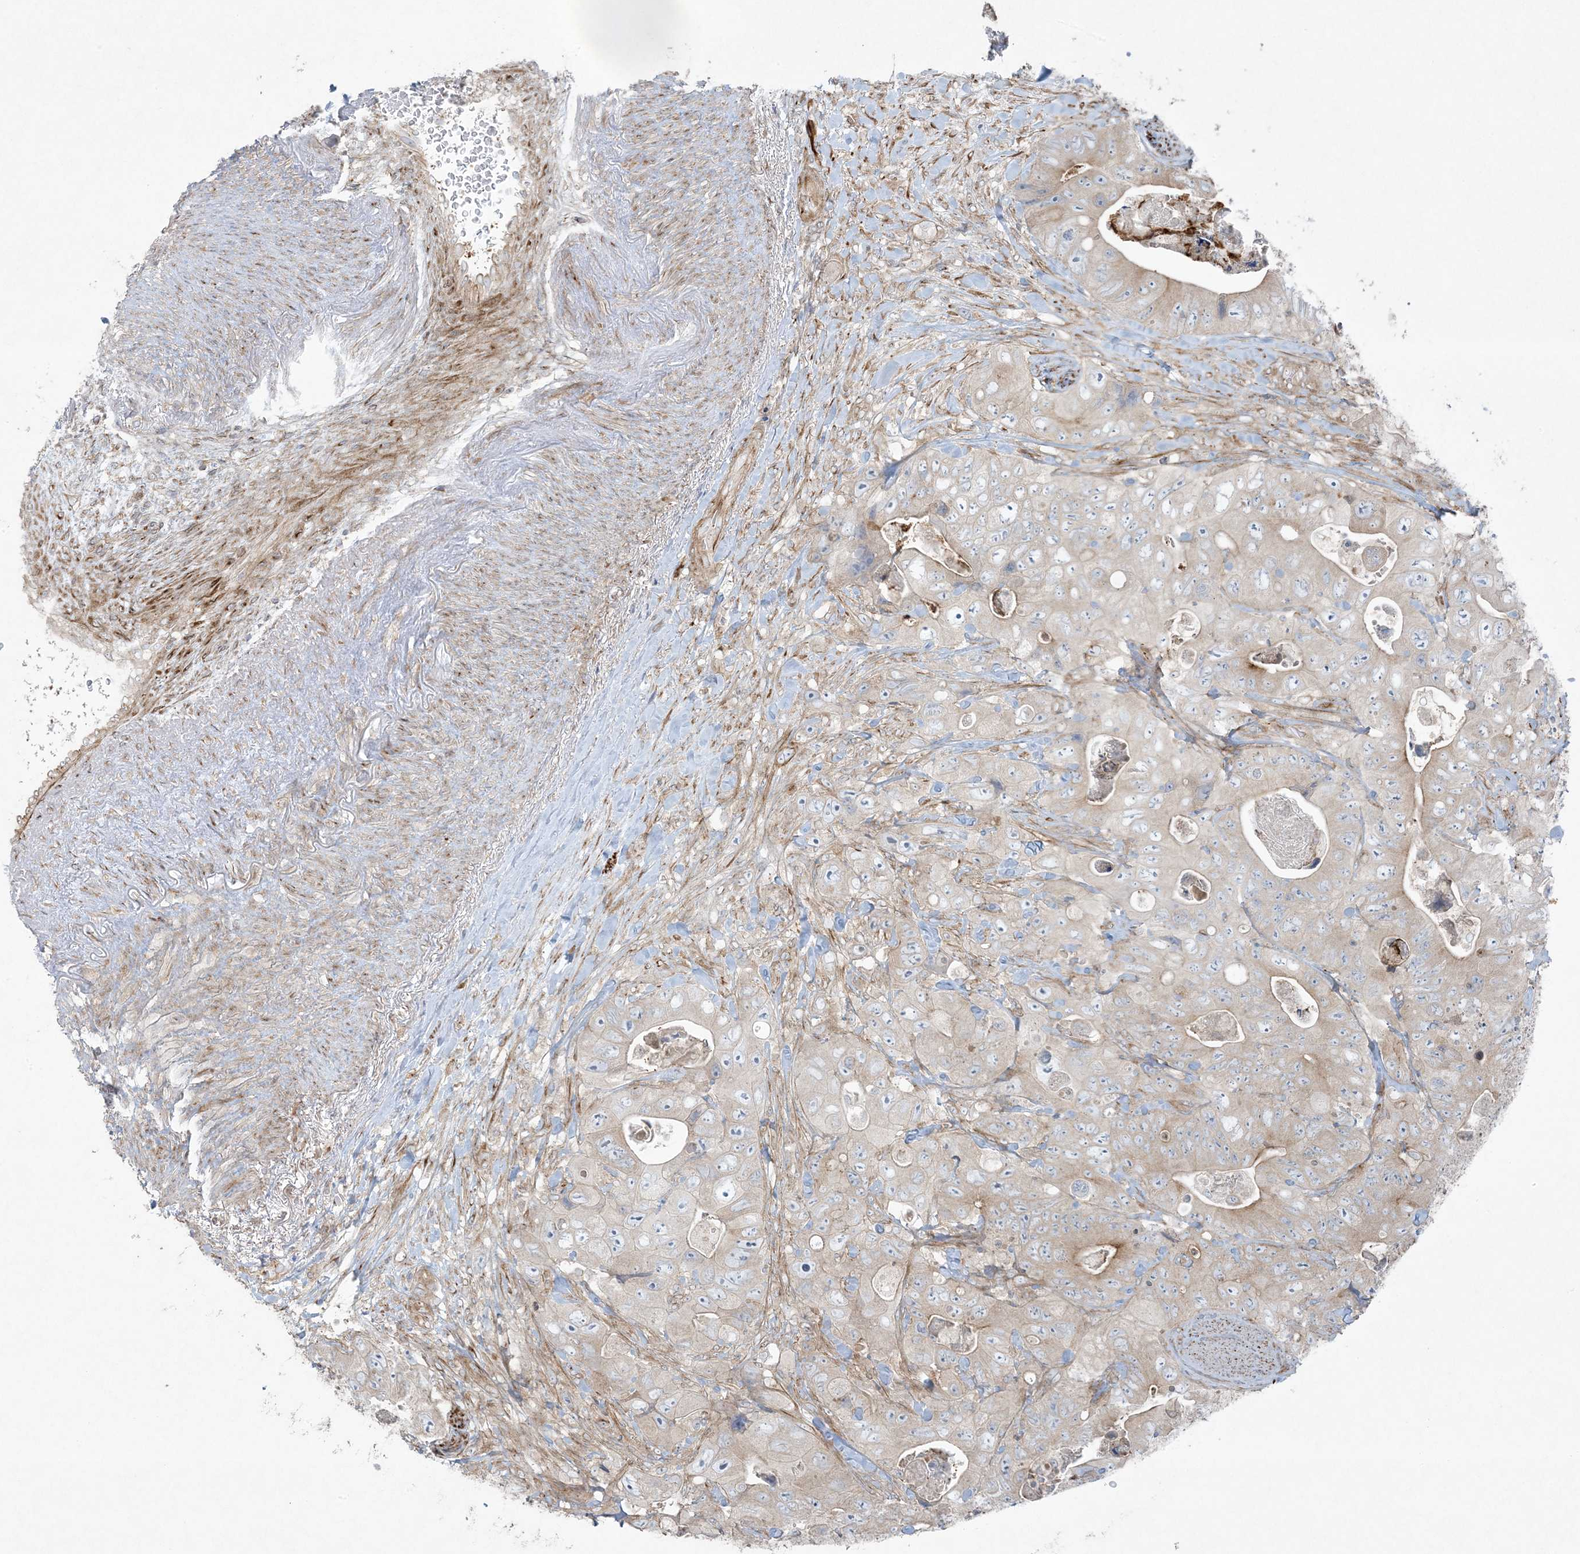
{"staining": {"intensity": "weak", "quantity": ">75%", "location": "cytoplasmic/membranous"}, "tissue": "colorectal cancer", "cell_type": "Tumor cells", "image_type": "cancer", "snomed": [{"axis": "morphology", "description": "Adenocarcinoma, NOS"}, {"axis": "topography", "description": "Colon"}], "caption": "This is an image of immunohistochemistry staining of colorectal cancer (adenocarcinoma), which shows weak positivity in the cytoplasmic/membranous of tumor cells.", "gene": "PIK3R4", "patient": {"sex": "female", "age": 46}}